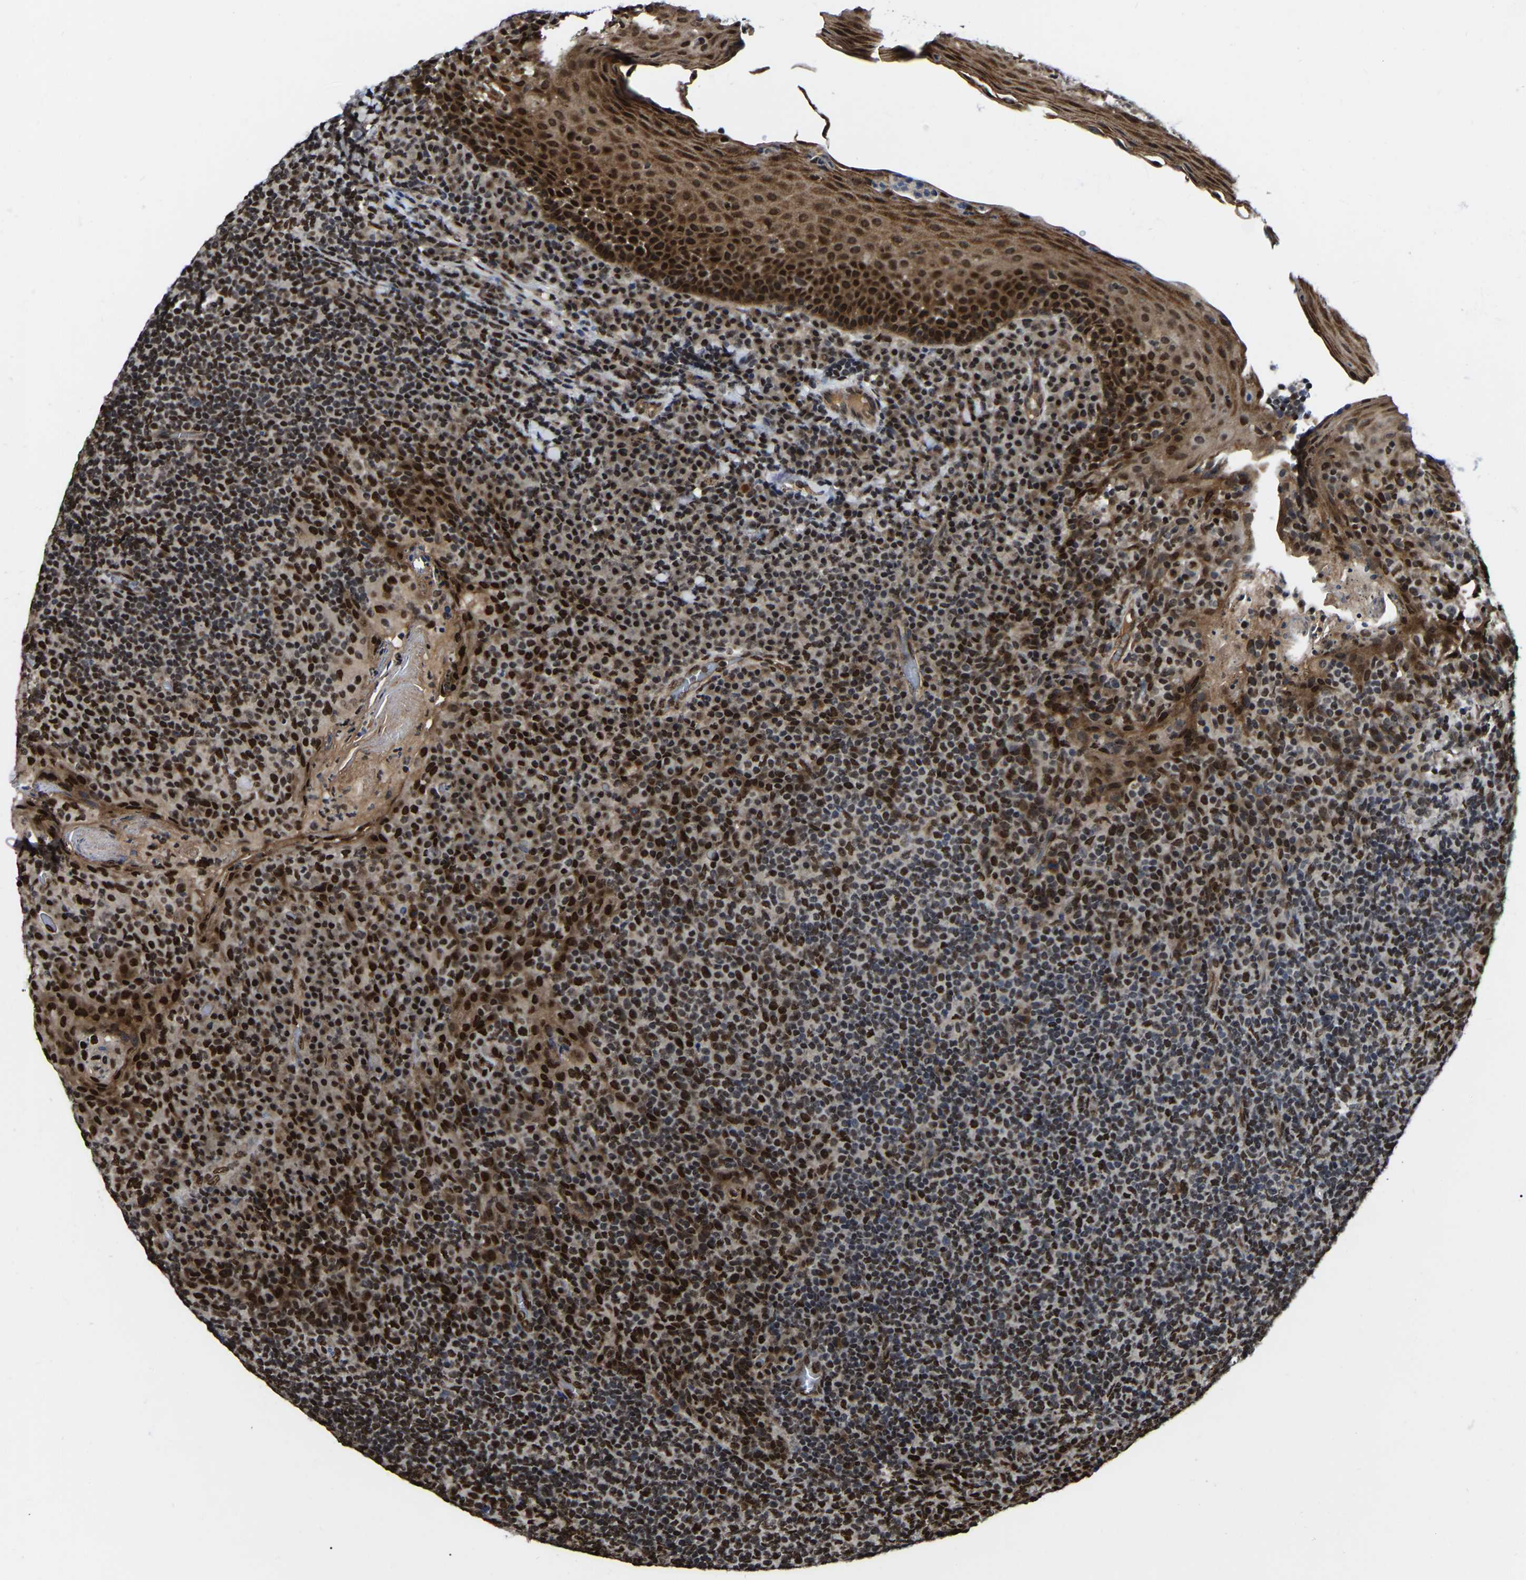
{"staining": {"intensity": "strong", "quantity": ">75%", "location": "nuclear"}, "tissue": "tonsil", "cell_type": "Germinal center cells", "image_type": "normal", "snomed": [{"axis": "morphology", "description": "Normal tissue, NOS"}, {"axis": "topography", "description": "Tonsil"}], "caption": "Brown immunohistochemical staining in normal human tonsil displays strong nuclear positivity in about >75% of germinal center cells.", "gene": "TRIM35", "patient": {"sex": "male", "age": 17}}